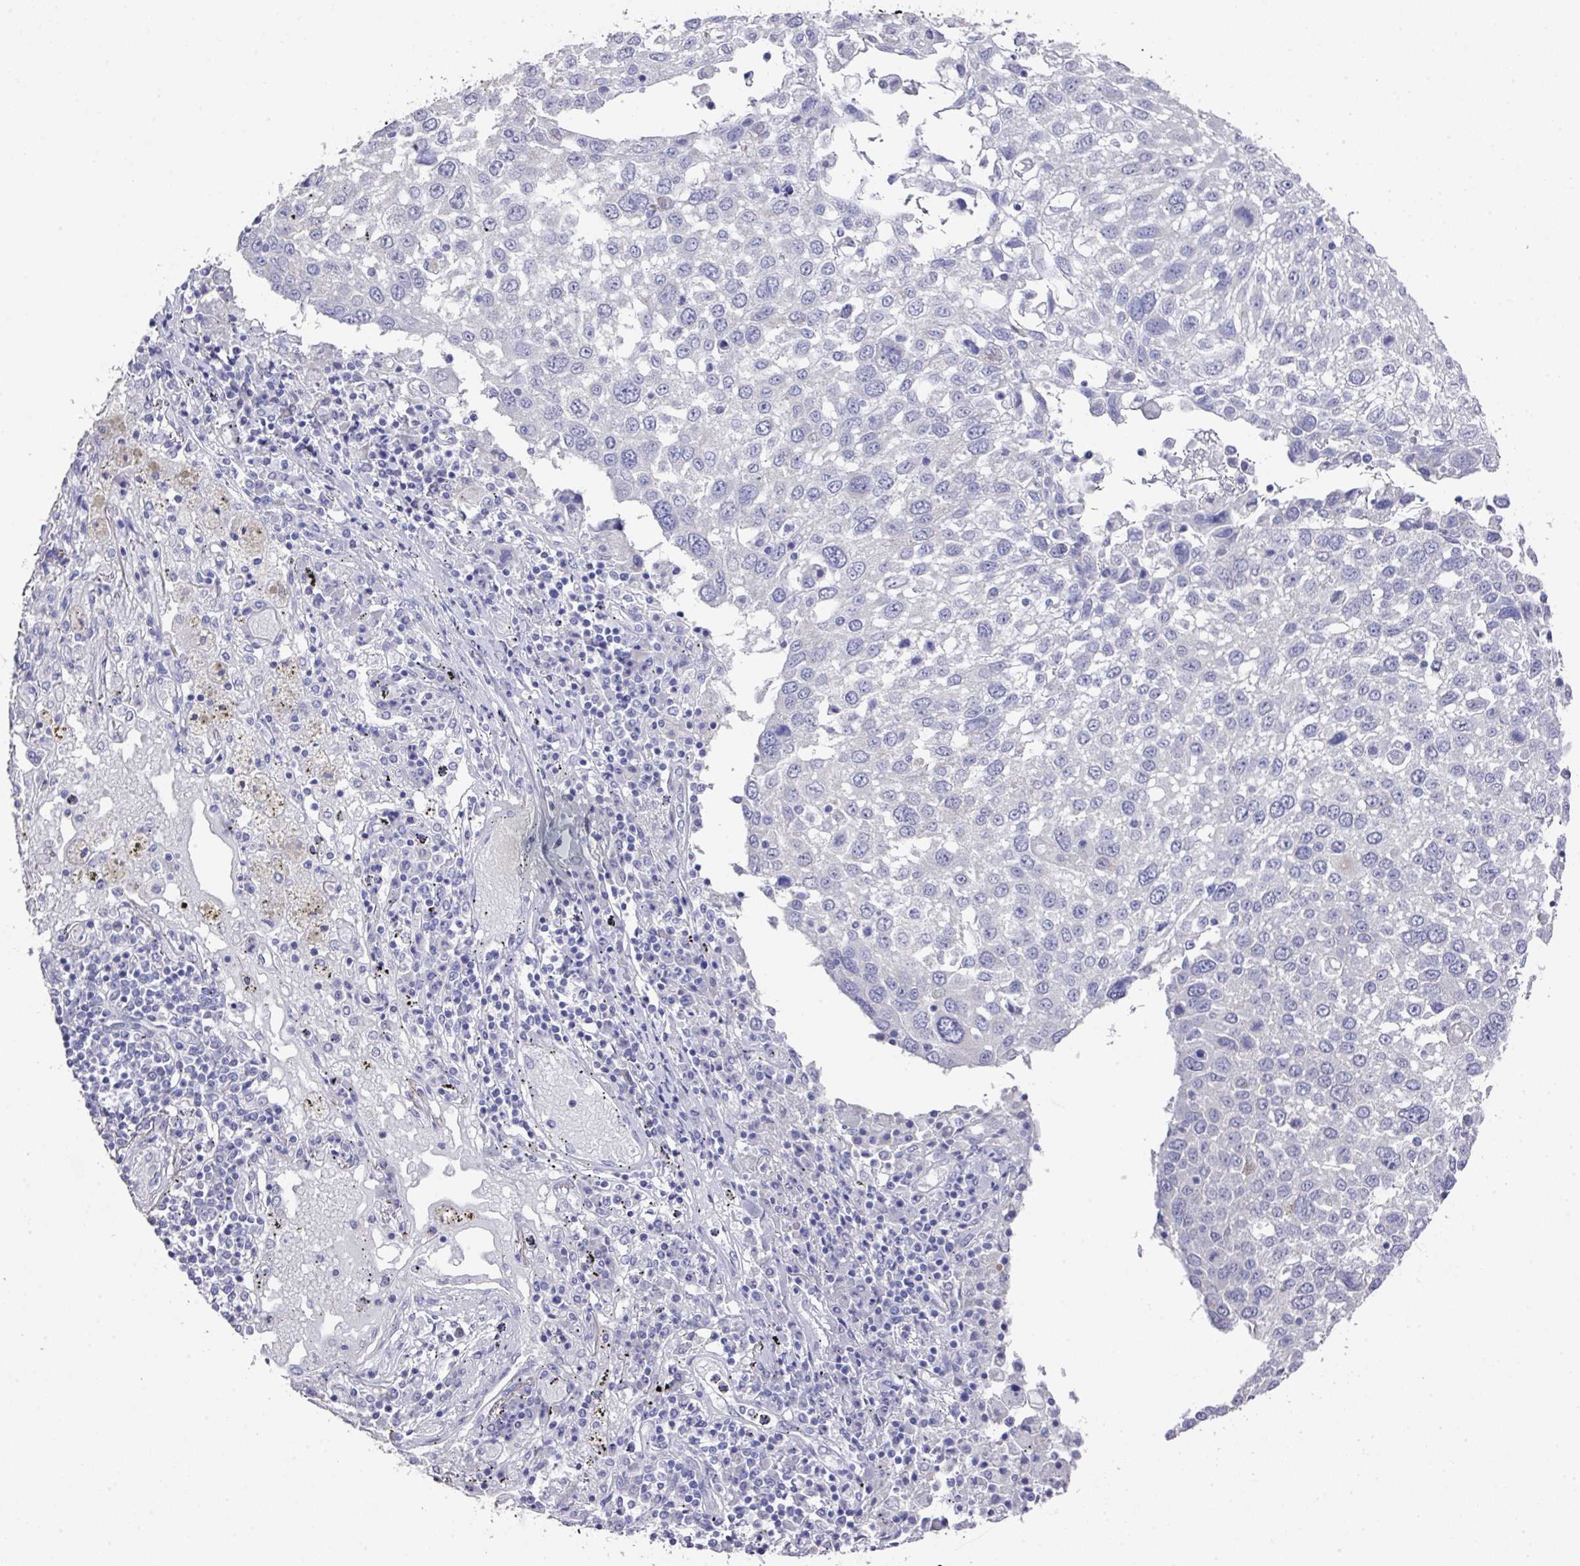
{"staining": {"intensity": "negative", "quantity": "none", "location": "none"}, "tissue": "lung cancer", "cell_type": "Tumor cells", "image_type": "cancer", "snomed": [{"axis": "morphology", "description": "Squamous cell carcinoma, NOS"}, {"axis": "topography", "description": "Lung"}], "caption": "Immunohistochemistry (IHC) photomicrograph of neoplastic tissue: human squamous cell carcinoma (lung) stained with DAB (3,3'-diaminobenzidine) displays no significant protein expression in tumor cells.", "gene": "DAZL", "patient": {"sex": "male", "age": 65}}